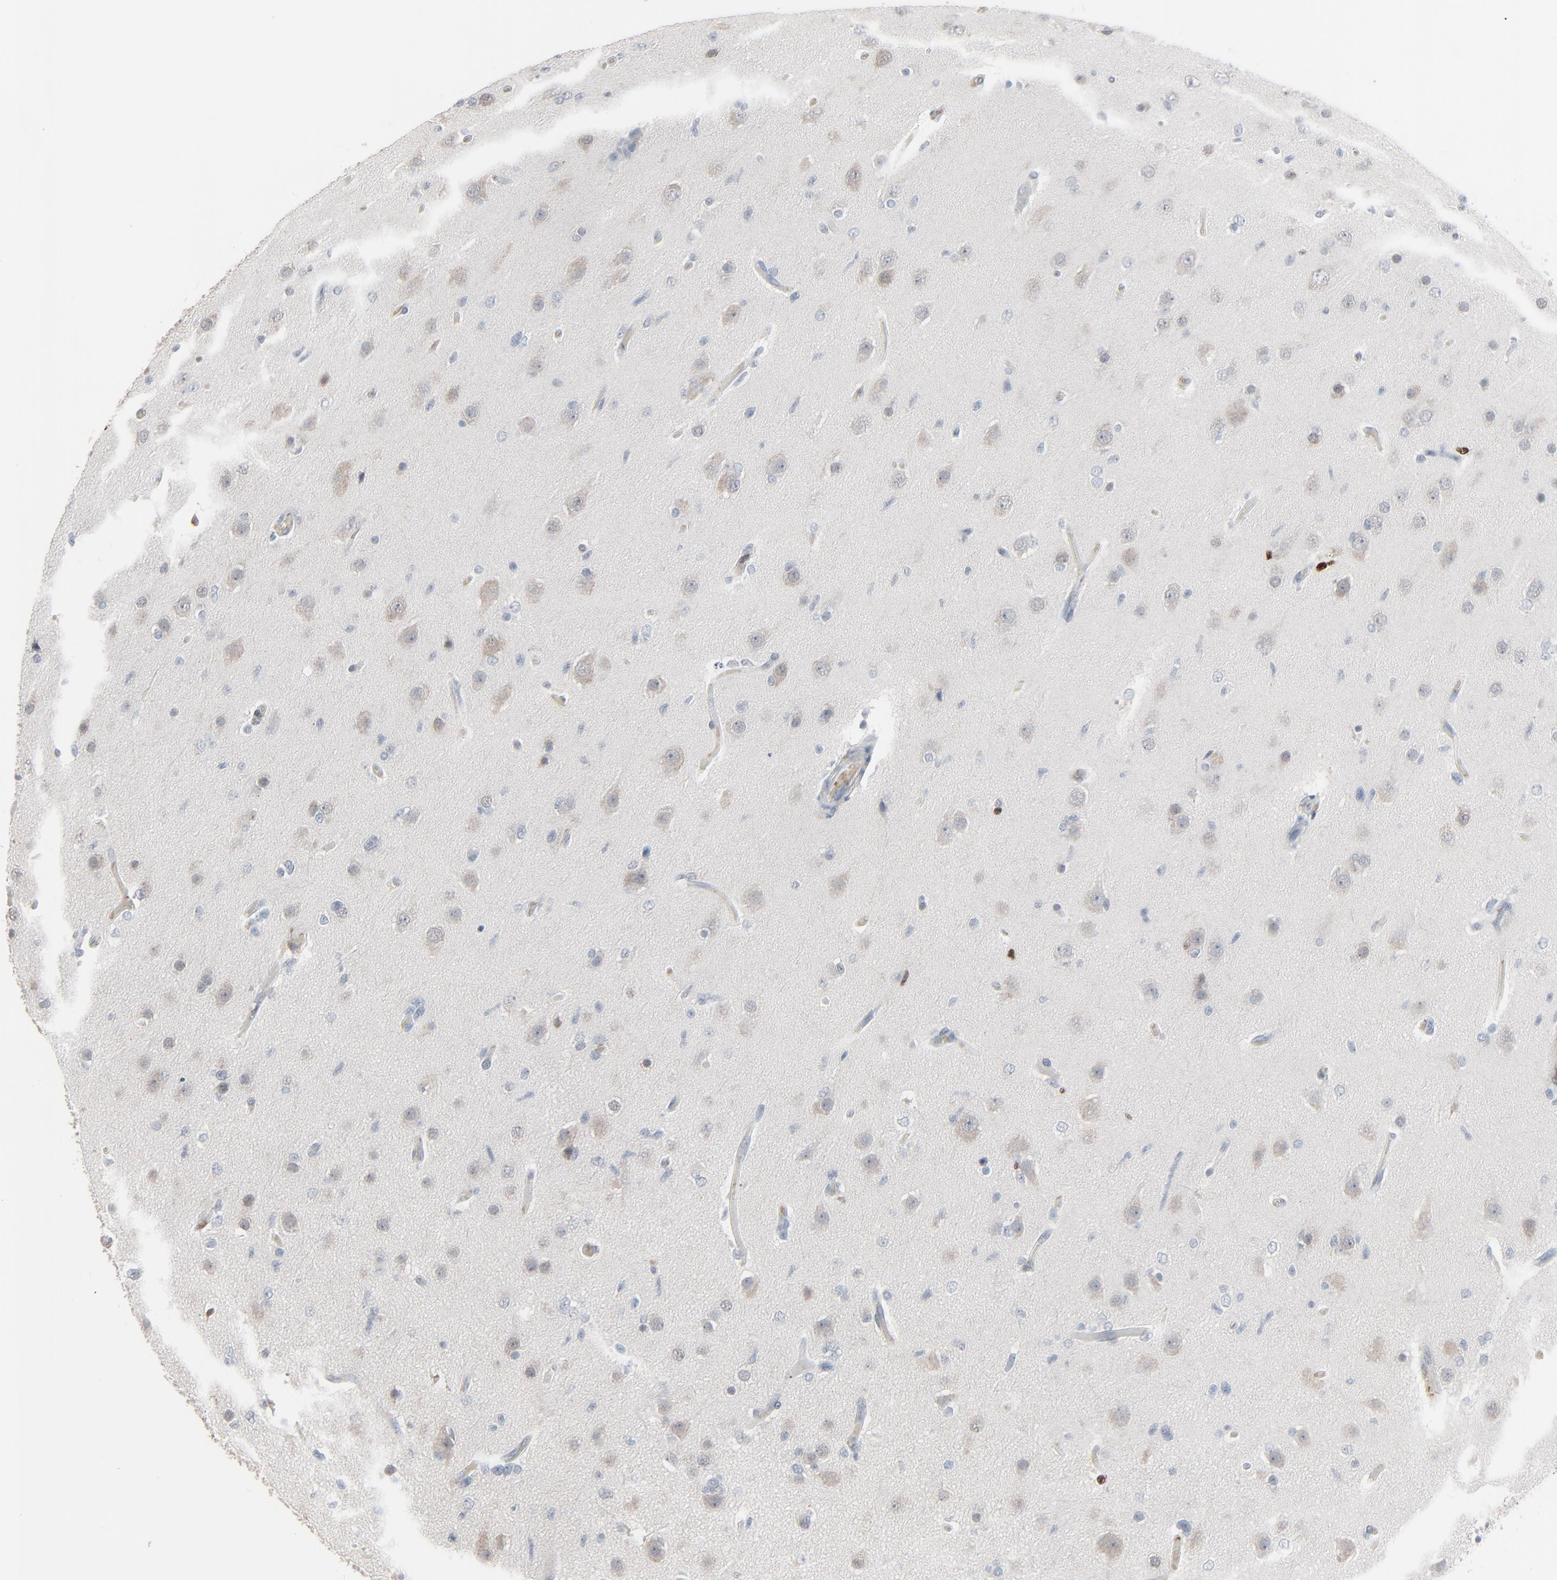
{"staining": {"intensity": "negative", "quantity": "none", "location": "none"}, "tissue": "glioma", "cell_type": "Tumor cells", "image_type": "cancer", "snomed": [{"axis": "morphology", "description": "Glioma, malignant, High grade"}, {"axis": "topography", "description": "Brain"}], "caption": "Immunohistochemistry histopathology image of human glioma stained for a protein (brown), which demonstrates no positivity in tumor cells.", "gene": "SAGE1", "patient": {"sex": "male", "age": 33}}